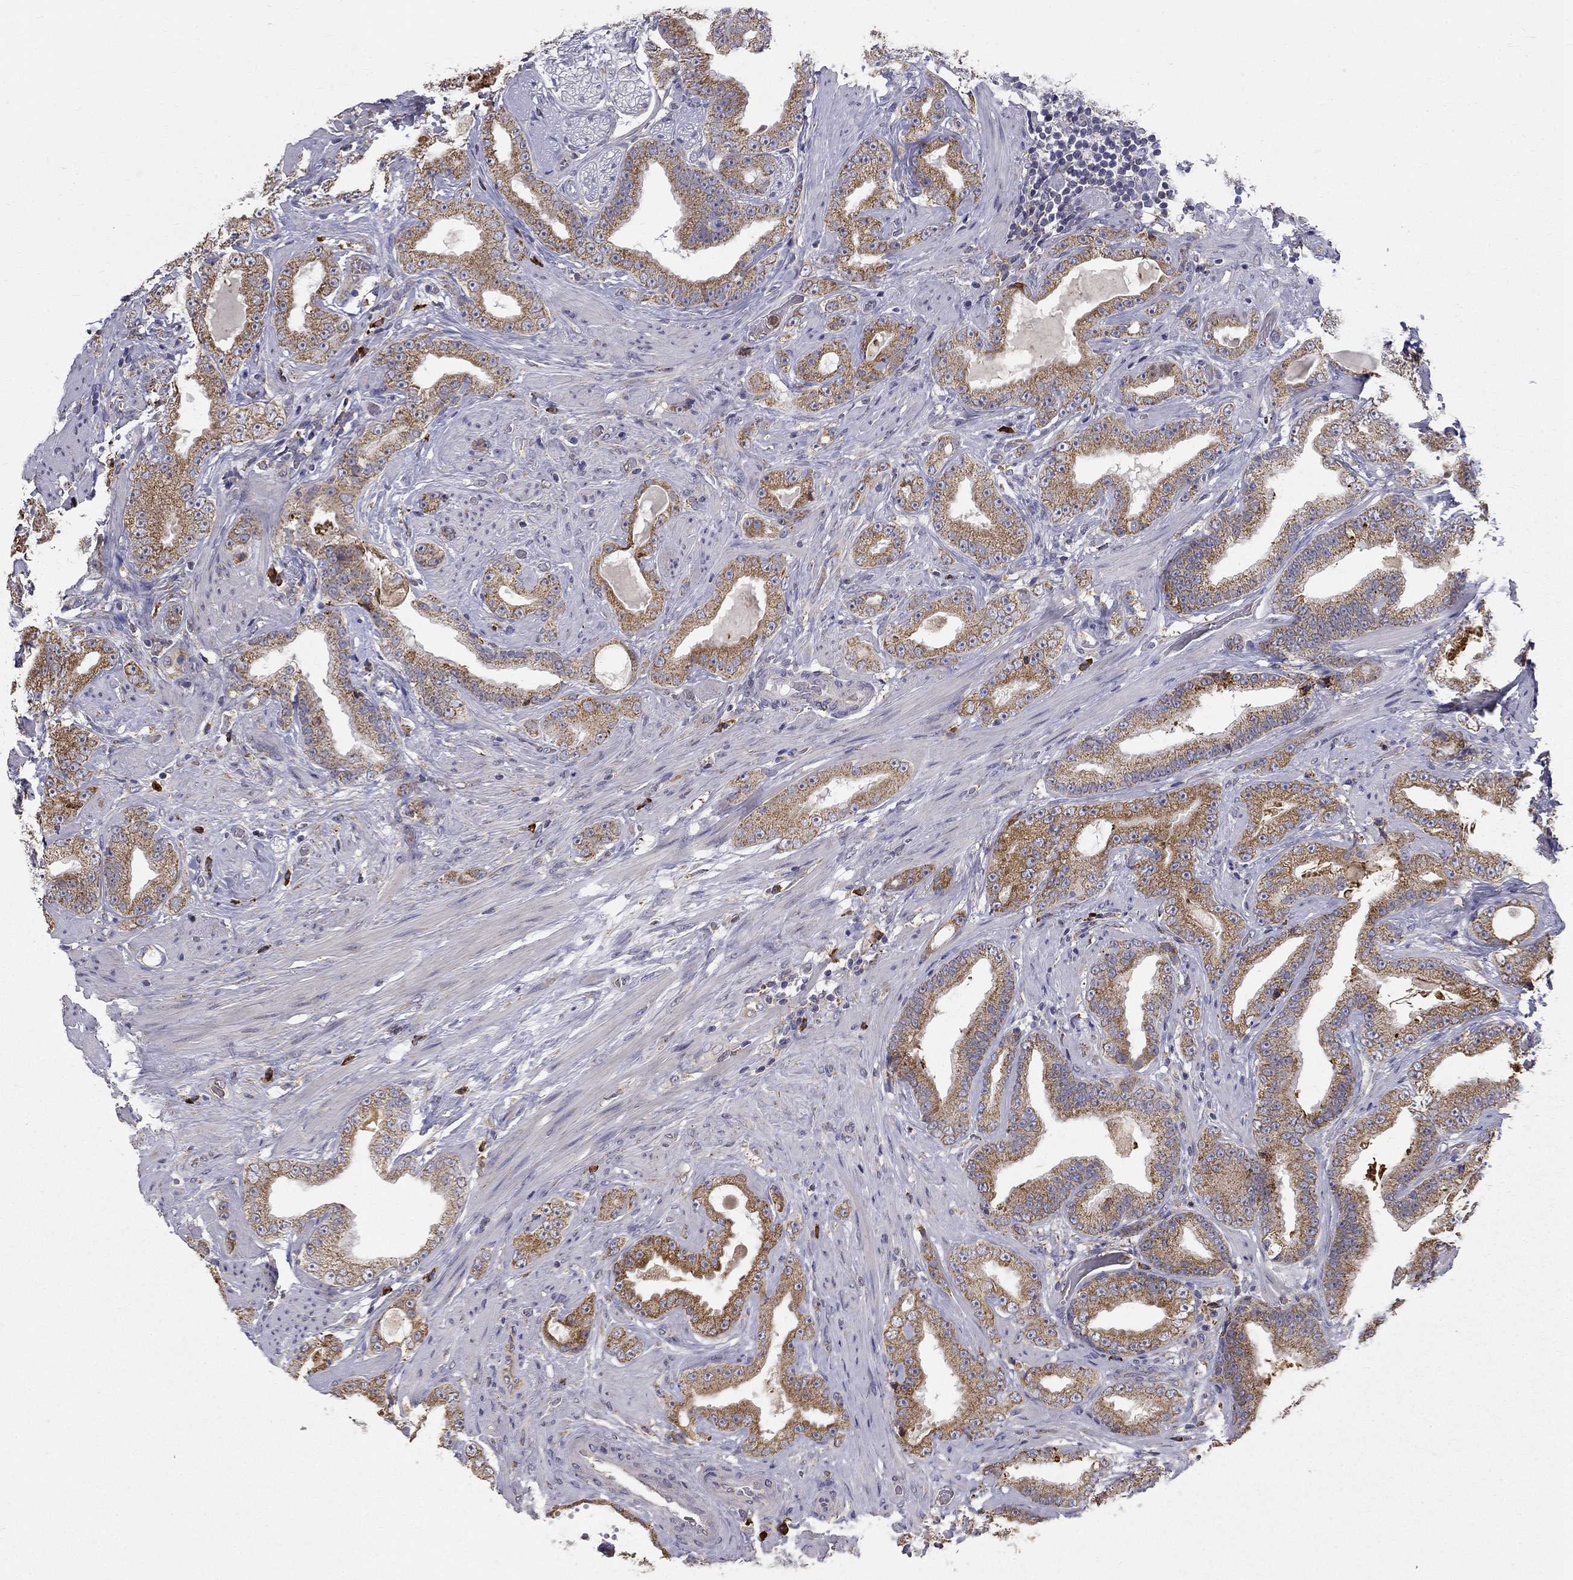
{"staining": {"intensity": "moderate", "quantity": ">75%", "location": "cytoplasmic/membranous"}, "tissue": "prostate cancer", "cell_type": "Tumor cells", "image_type": "cancer", "snomed": [{"axis": "morphology", "description": "Adenocarcinoma, Low grade"}, {"axis": "topography", "description": "Prostate"}], "caption": "An immunohistochemistry histopathology image of neoplastic tissue is shown. Protein staining in brown shows moderate cytoplasmic/membranous positivity in low-grade adenocarcinoma (prostate) within tumor cells. Using DAB (3,3'-diaminobenzidine) (brown) and hematoxylin (blue) stains, captured at high magnification using brightfield microscopy.", "gene": "PRDX4", "patient": {"sex": "male", "age": 60}}